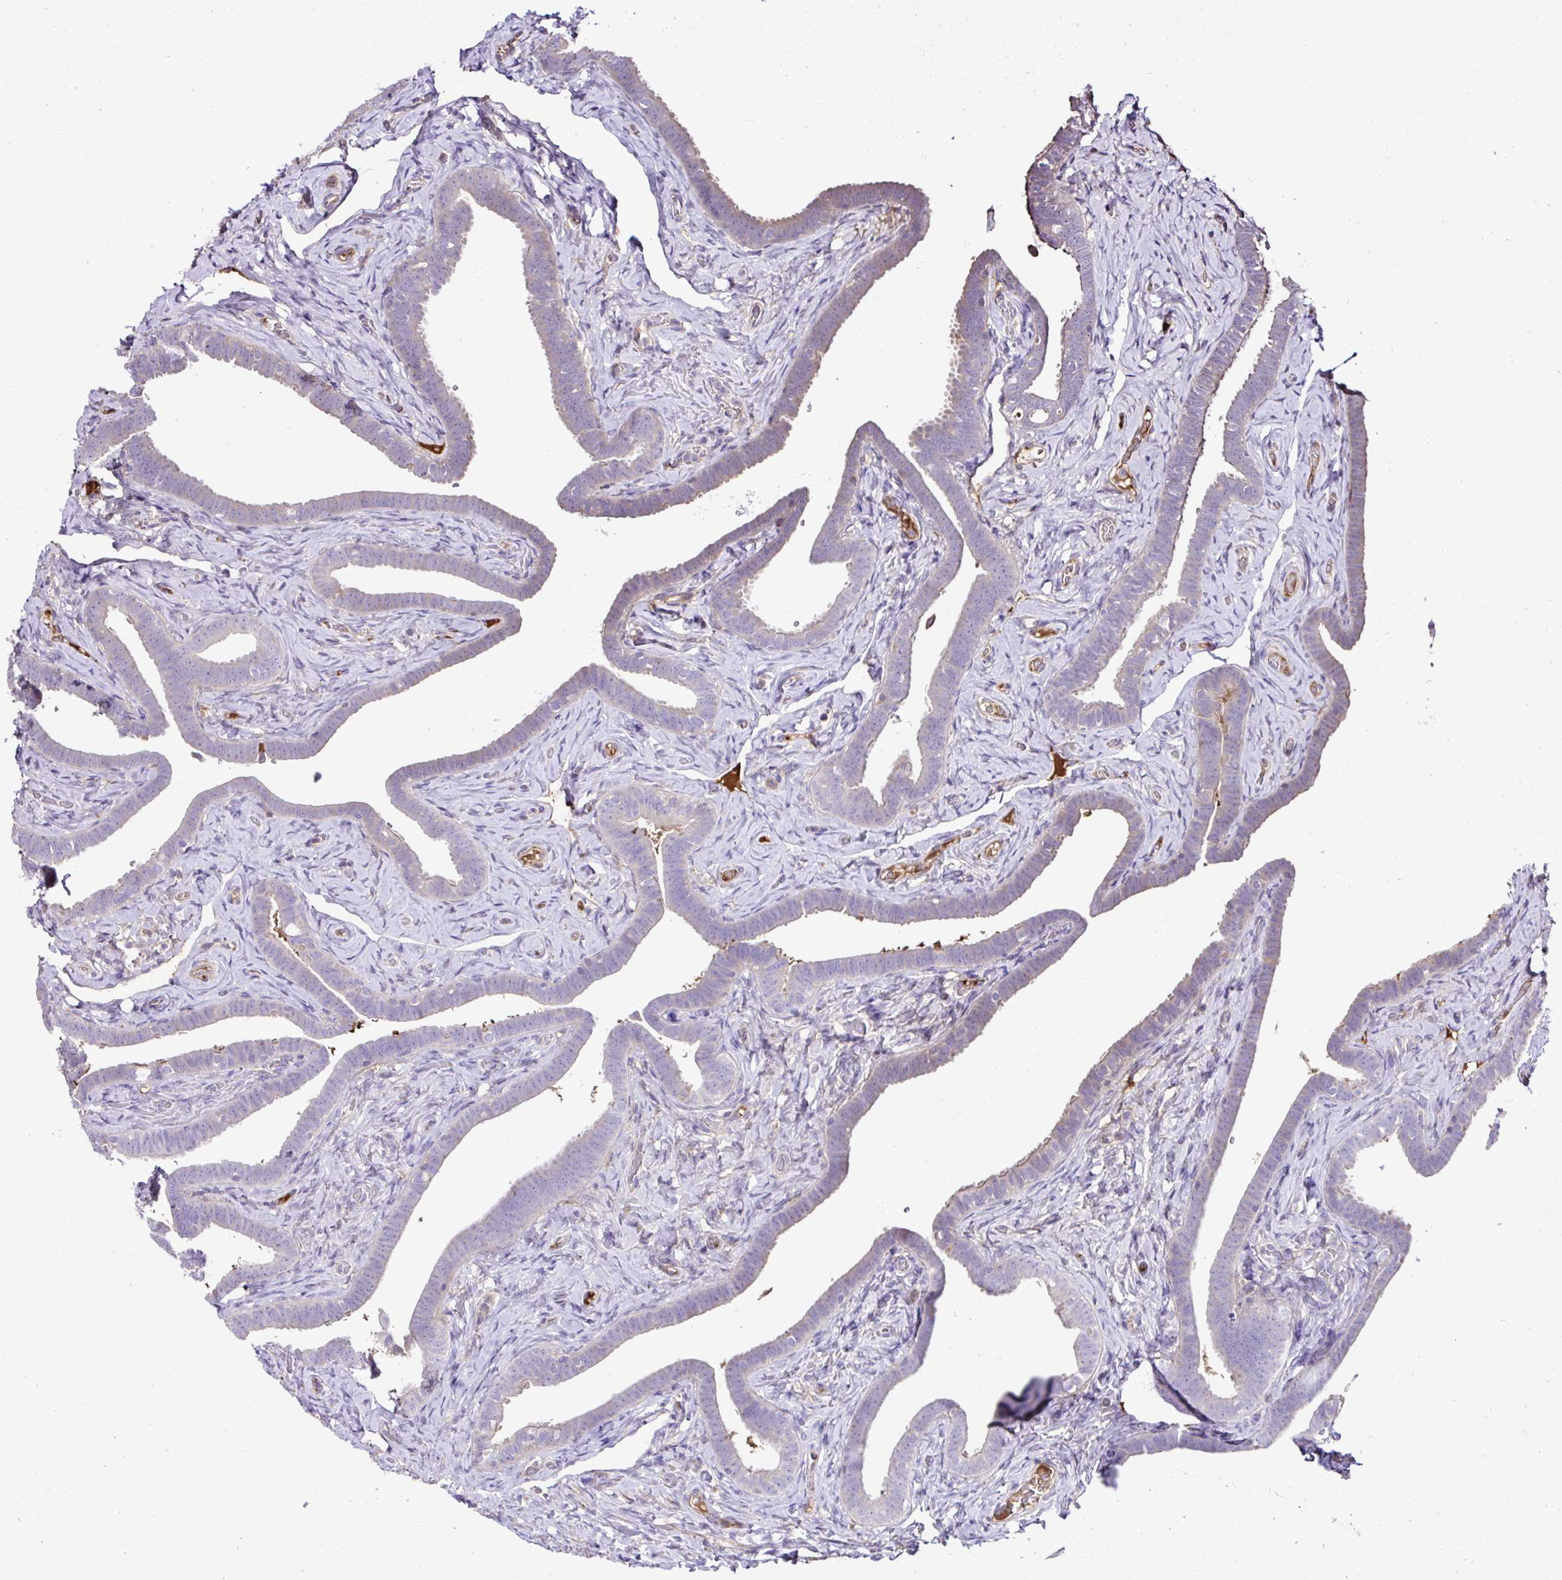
{"staining": {"intensity": "weak", "quantity": "25%-75%", "location": "cytoplasmic/membranous"}, "tissue": "fallopian tube", "cell_type": "Glandular cells", "image_type": "normal", "snomed": [{"axis": "morphology", "description": "Normal tissue, NOS"}, {"axis": "topography", "description": "Fallopian tube"}], "caption": "Brown immunohistochemical staining in unremarkable human fallopian tube exhibits weak cytoplasmic/membranous expression in approximately 25%-75% of glandular cells. (brown staining indicates protein expression, while blue staining denotes nuclei).", "gene": "CCDC85C", "patient": {"sex": "female", "age": 69}}